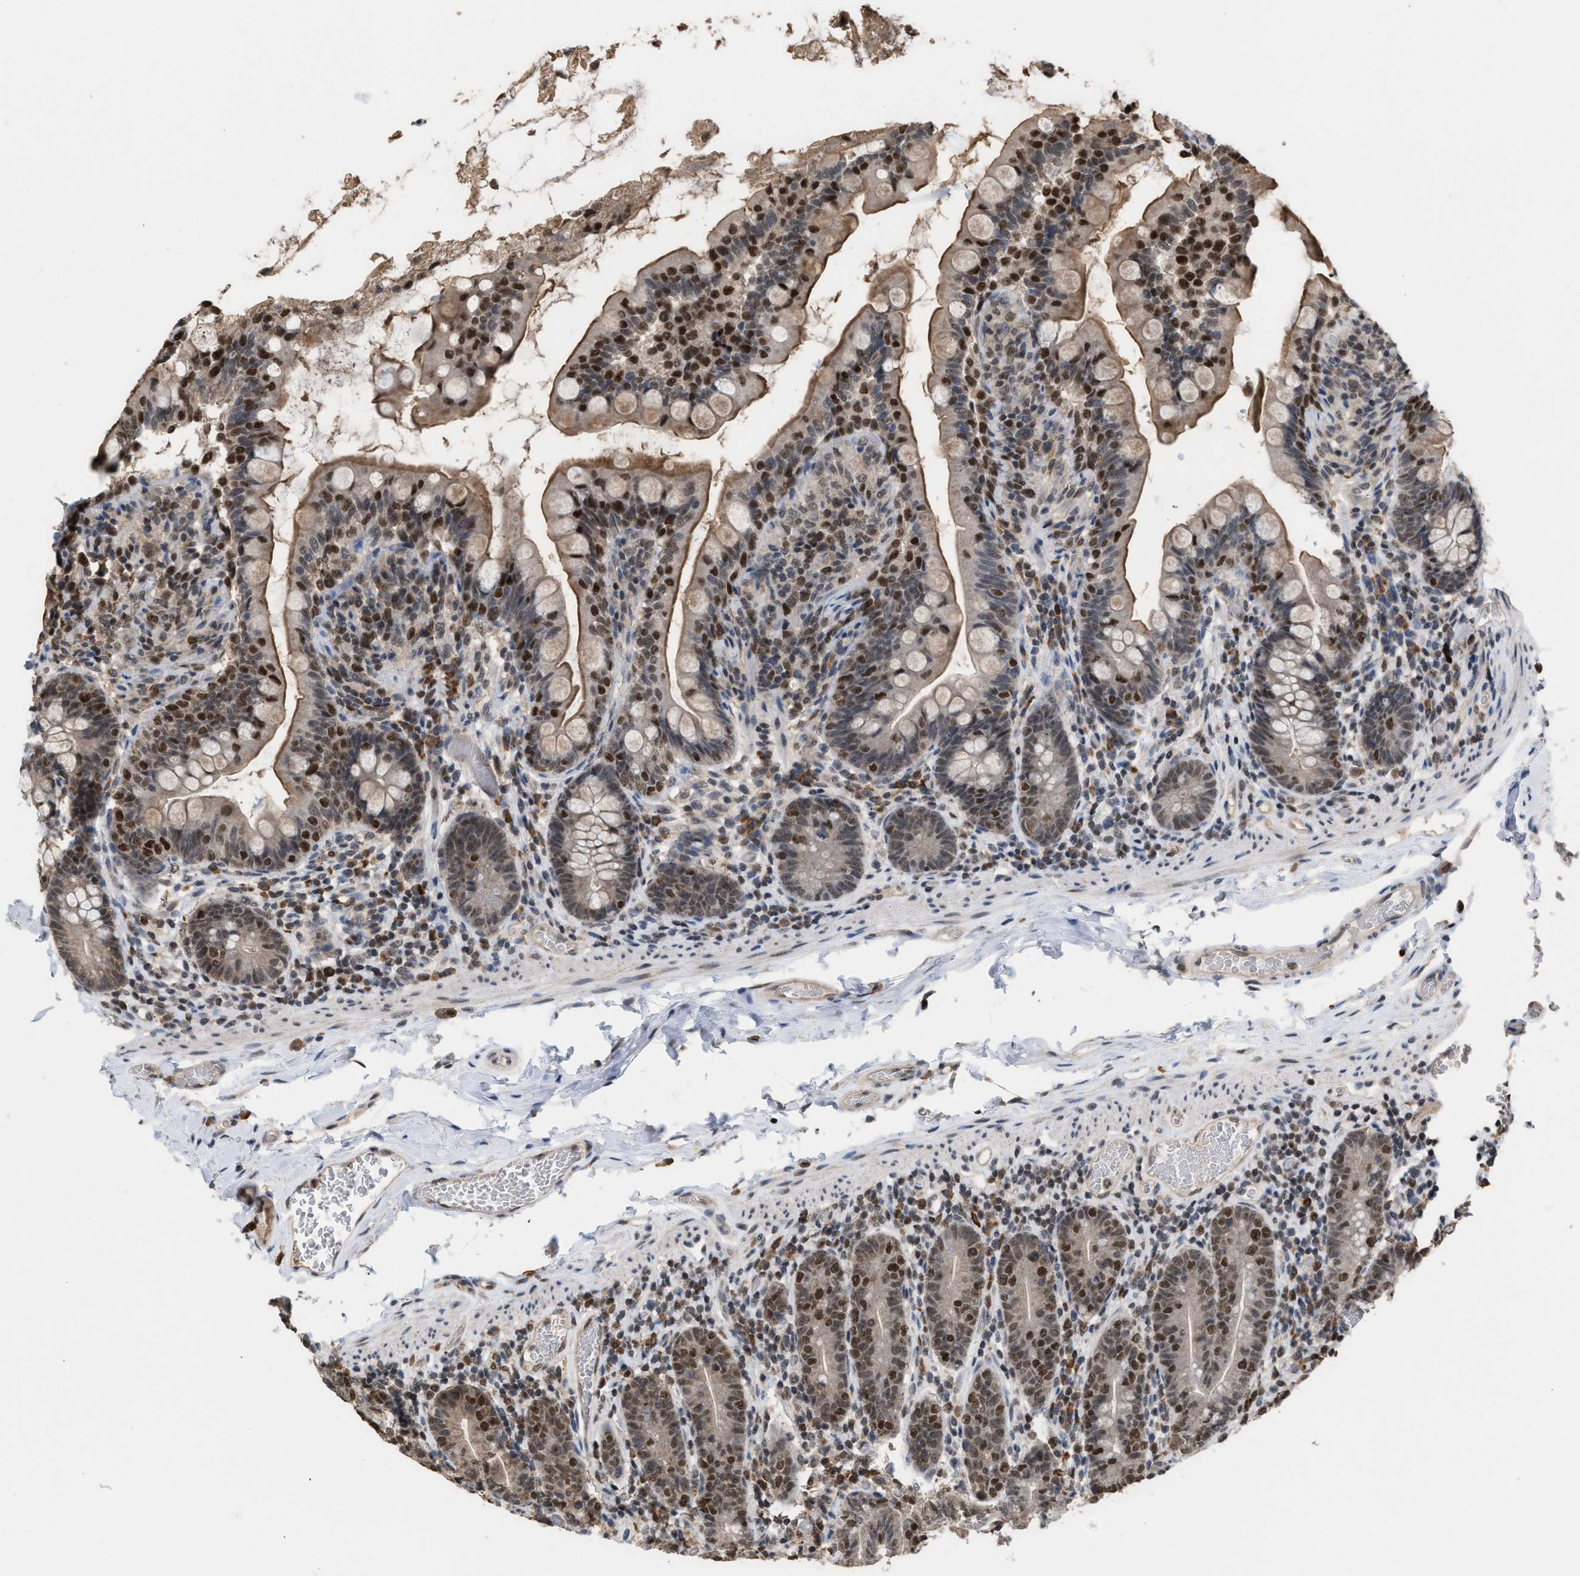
{"staining": {"intensity": "moderate", "quantity": ">75%", "location": "cytoplasmic/membranous"}, "tissue": "small intestine", "cell_type": "Glandular cells", "image_type": "normal", "snomed": [{"axis": "morphology", "description": "Normal tissue, NOS"}, {"axis": "topography", "description": "Small intestine"}], "caption": "Human small intestine stained with a brown dye exhibits moderate cytoplasmic/membranous positive expression in approximately >75% of glandular cells.", "gene": "C9orf78", "patient": {"sex": "female", "age": 56}}